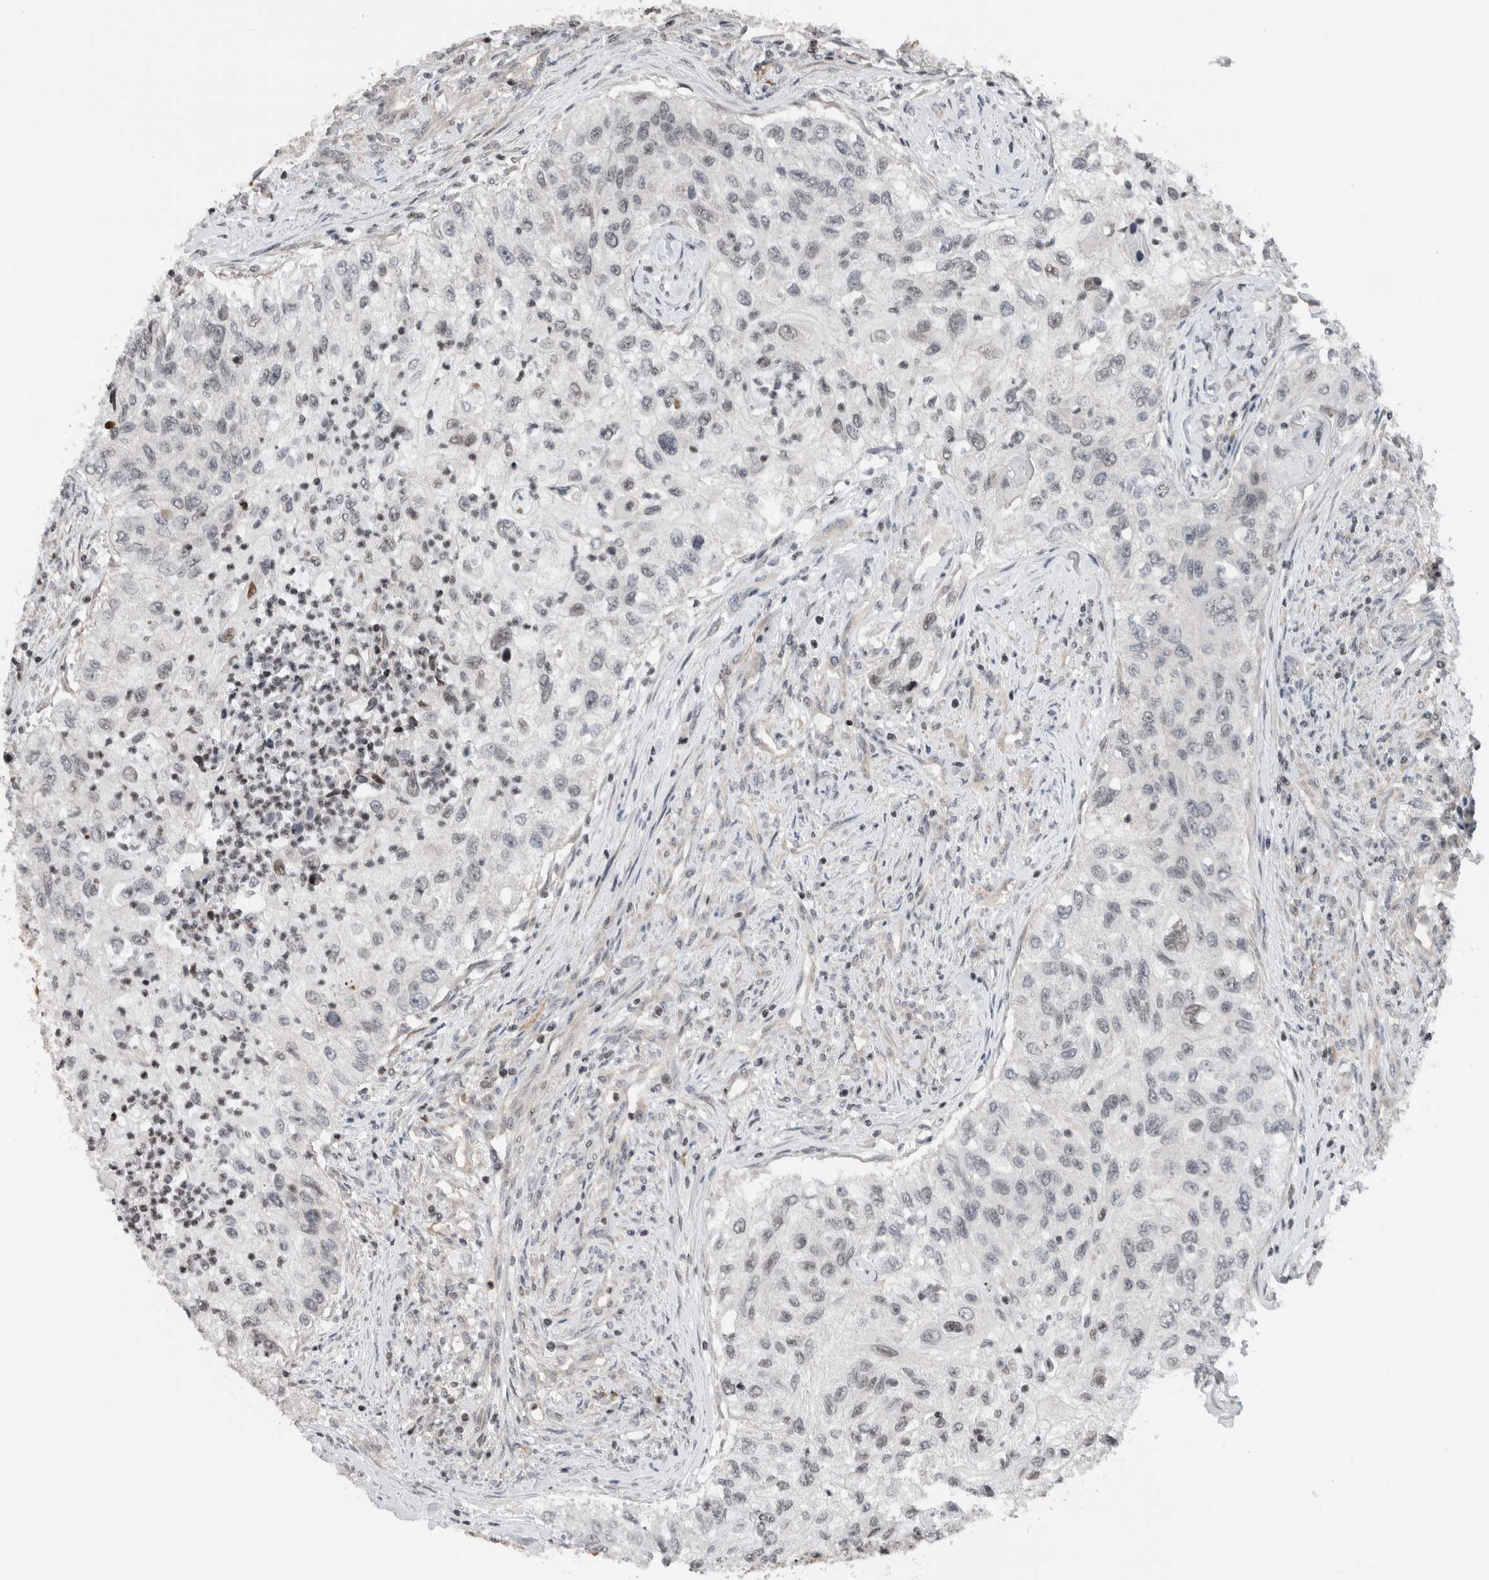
{"staining": {"intensity": "negative", "quantity": "none", "location": "none"}, "tissue": "urothelial cancer", "cell_type": "Tumor cells", "image_type": "cancer", "snomed": [{"axis": "morphology", "description": "Urothelial carcinoma, High grade"}, {"axis": "topography", "description": "Urinary bladder"}], "caption": "A micrograph of urothelial cancer stained for a protein exhibits no brown staining in tumor cells.", "gene": "NPLOC4", "patient": {"sex": "female", "age": 60}}